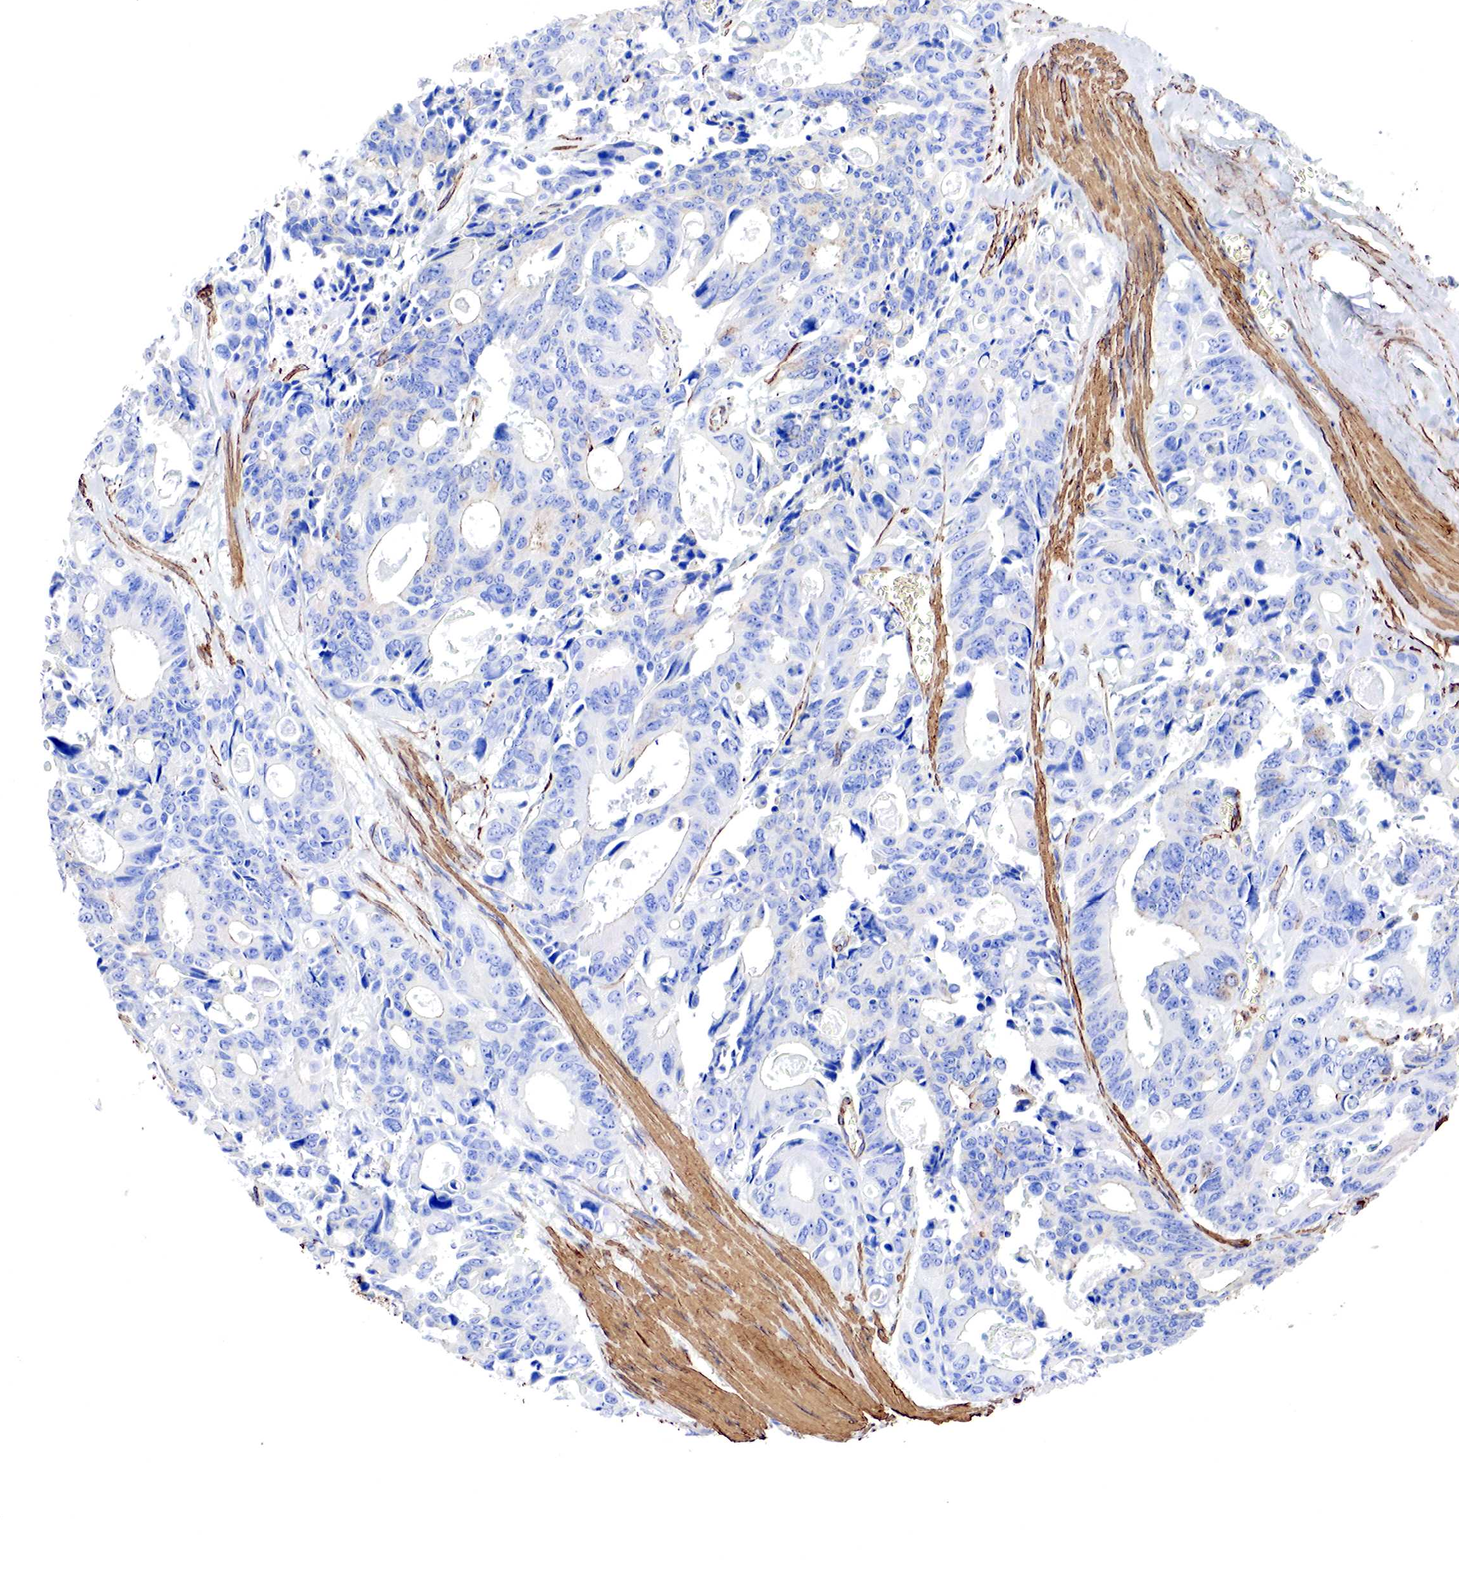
{"staining": {"intensity": "negative", "quantity": "none", "location": "none"}, "tissue": "colorectal cancer", "cell_type": "Tumor cells", "image_type": "cancer", "snomed": [{"axis": "morphology", "description": "Adenocarcinoma, NOS"}, {"axis": "topography", "description": "Rectum"}], "caption": "Immunohistochemistry (IHC) of colorectal adenocarcinoma exhibits no expression in tumor cells.", "gene": "TPM1", "patient": {"sex": "male", "age": 76}}